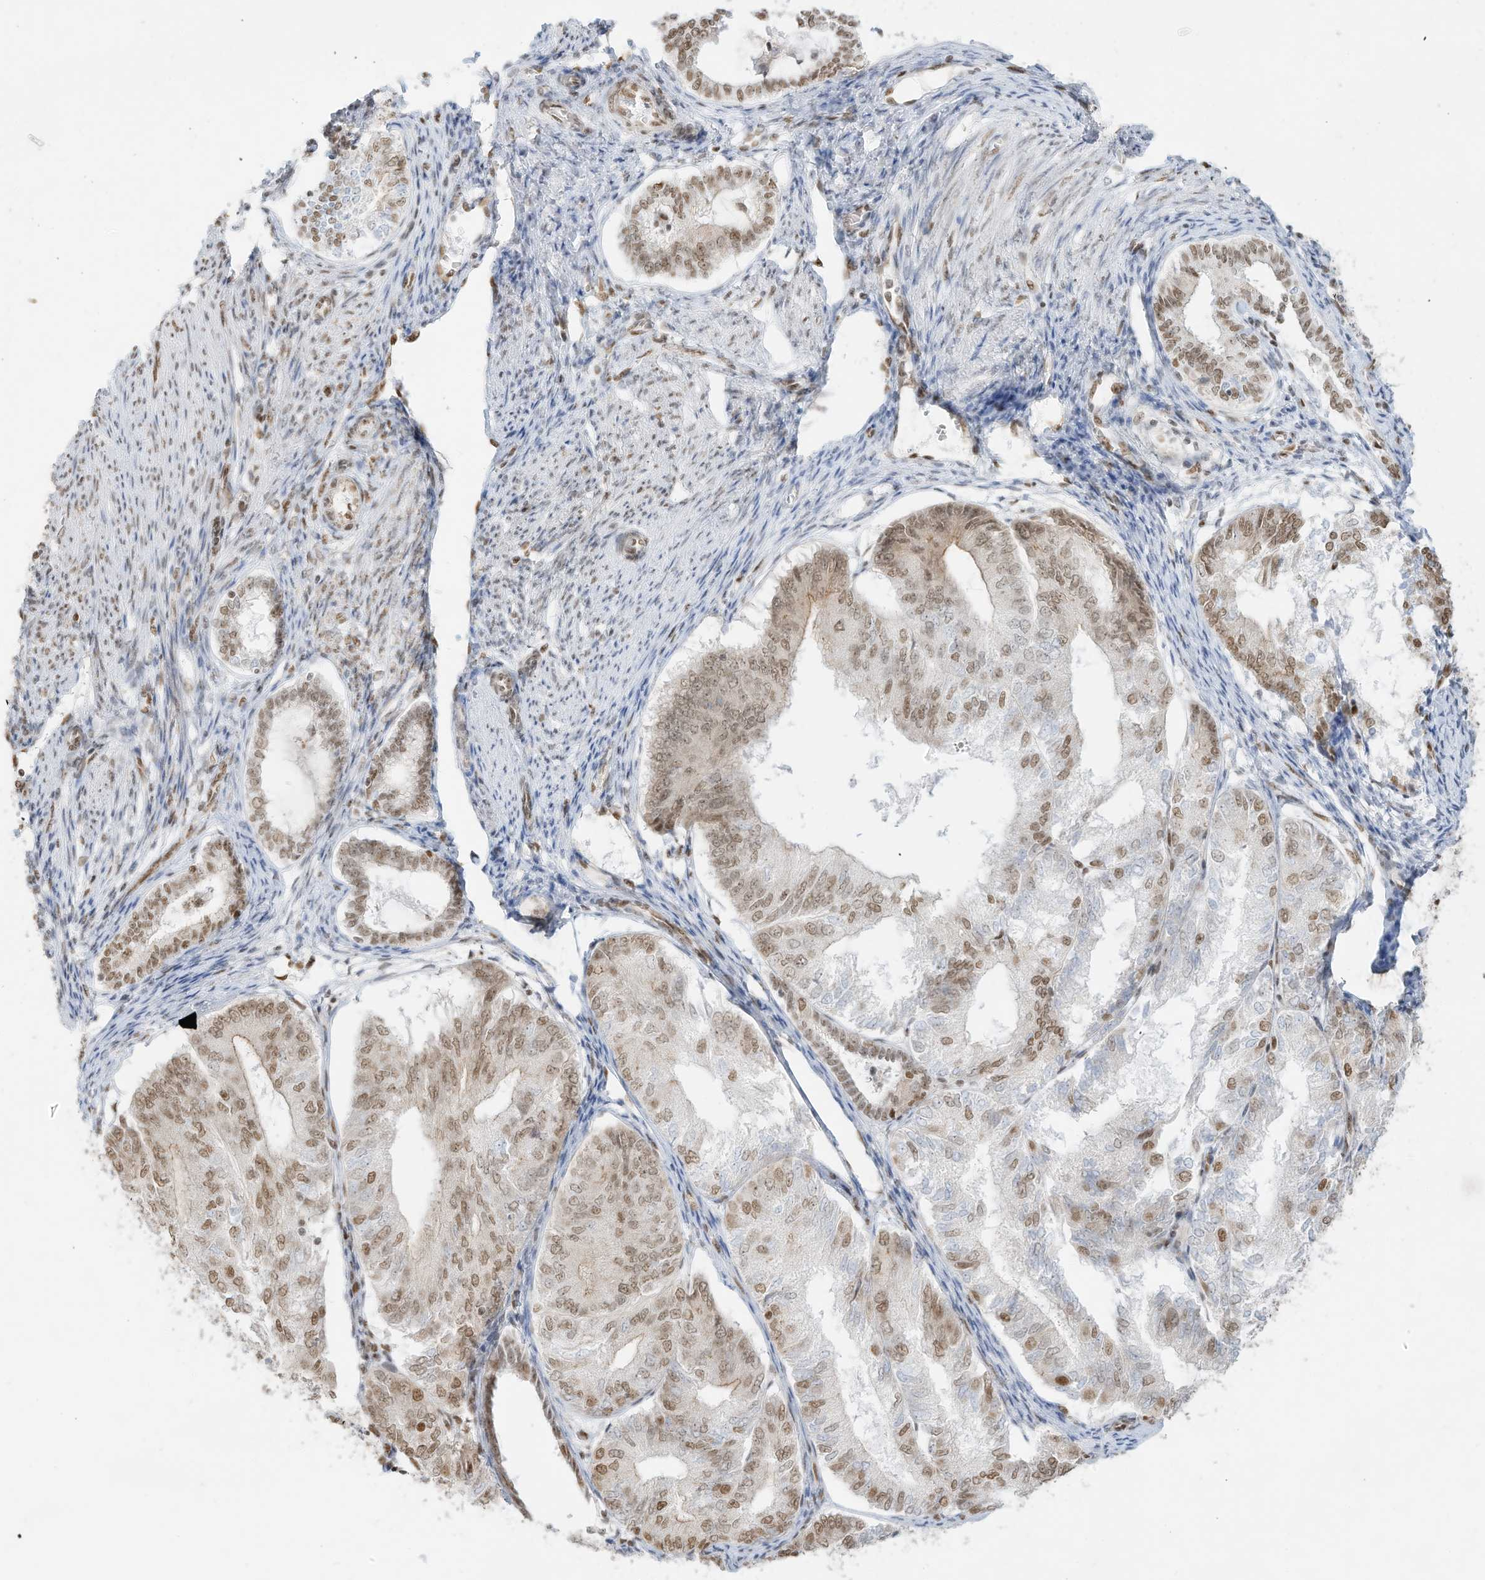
{"staining": {"intensity": "moderate", "quantity": "25%-75%", "location": "nuclear"}, "tissue": "endometrial cancer", "cell_type": "Tumor cells", "image_type": "cancer", "snomed": [{"axis": "morphology", "description": "Adenocarcinoma, NOS"}, {"axis": "topography", "description": "Endometrium"}], "caption": "A brown stain highlights moderate nuclear positivity of a protein in endometrial adenocarcinoma tumor cells.", "gene": "NHSL1", "patient": {"sex": "female", "age": 81}}